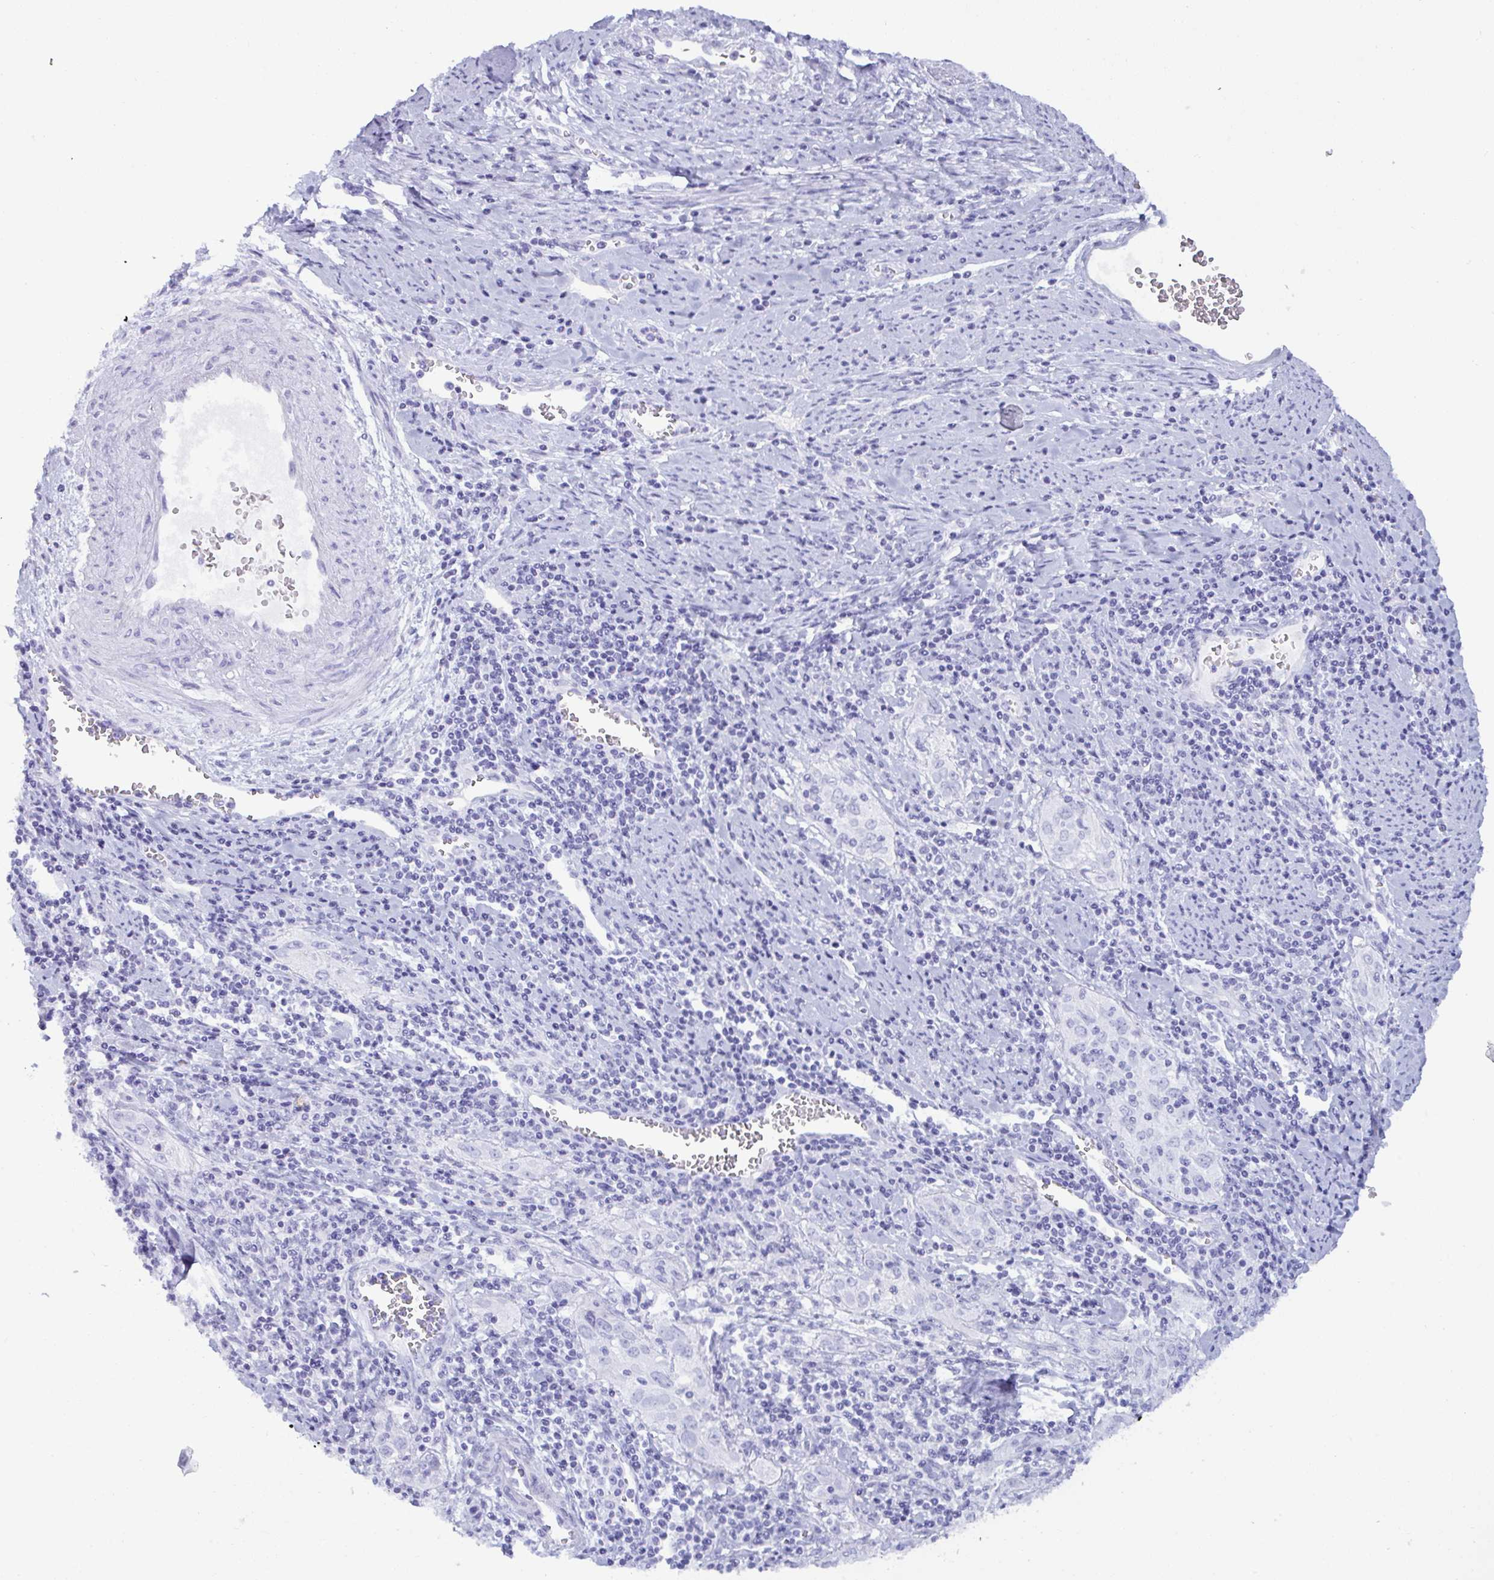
{"staining": {"intensity": "negative", "quantity": "none", "location": "none"}, "tissue": "cervical cancer", "cell_type": "Tumor cells", "image_type": "cancer", "snomed": [{"axis": "morphology", "description": "Squamous cell carcinoma, NOS"}, {"axis": "topography", "description": "Cervix"}], "caption": "This histopathology image is of squamous cell carcinoma (cervical) stained with immunohistochemistry to label a protein in brown with the nuclei are counter-stained blue. There is no positivity in tumor cells. Brightfield microscopy of IHC stained with DAB (brown) and hematoxylin (blue), captured at high magnification.", "gene": "MRGPRG", "patient": {"sex": "female", "age": 57}}